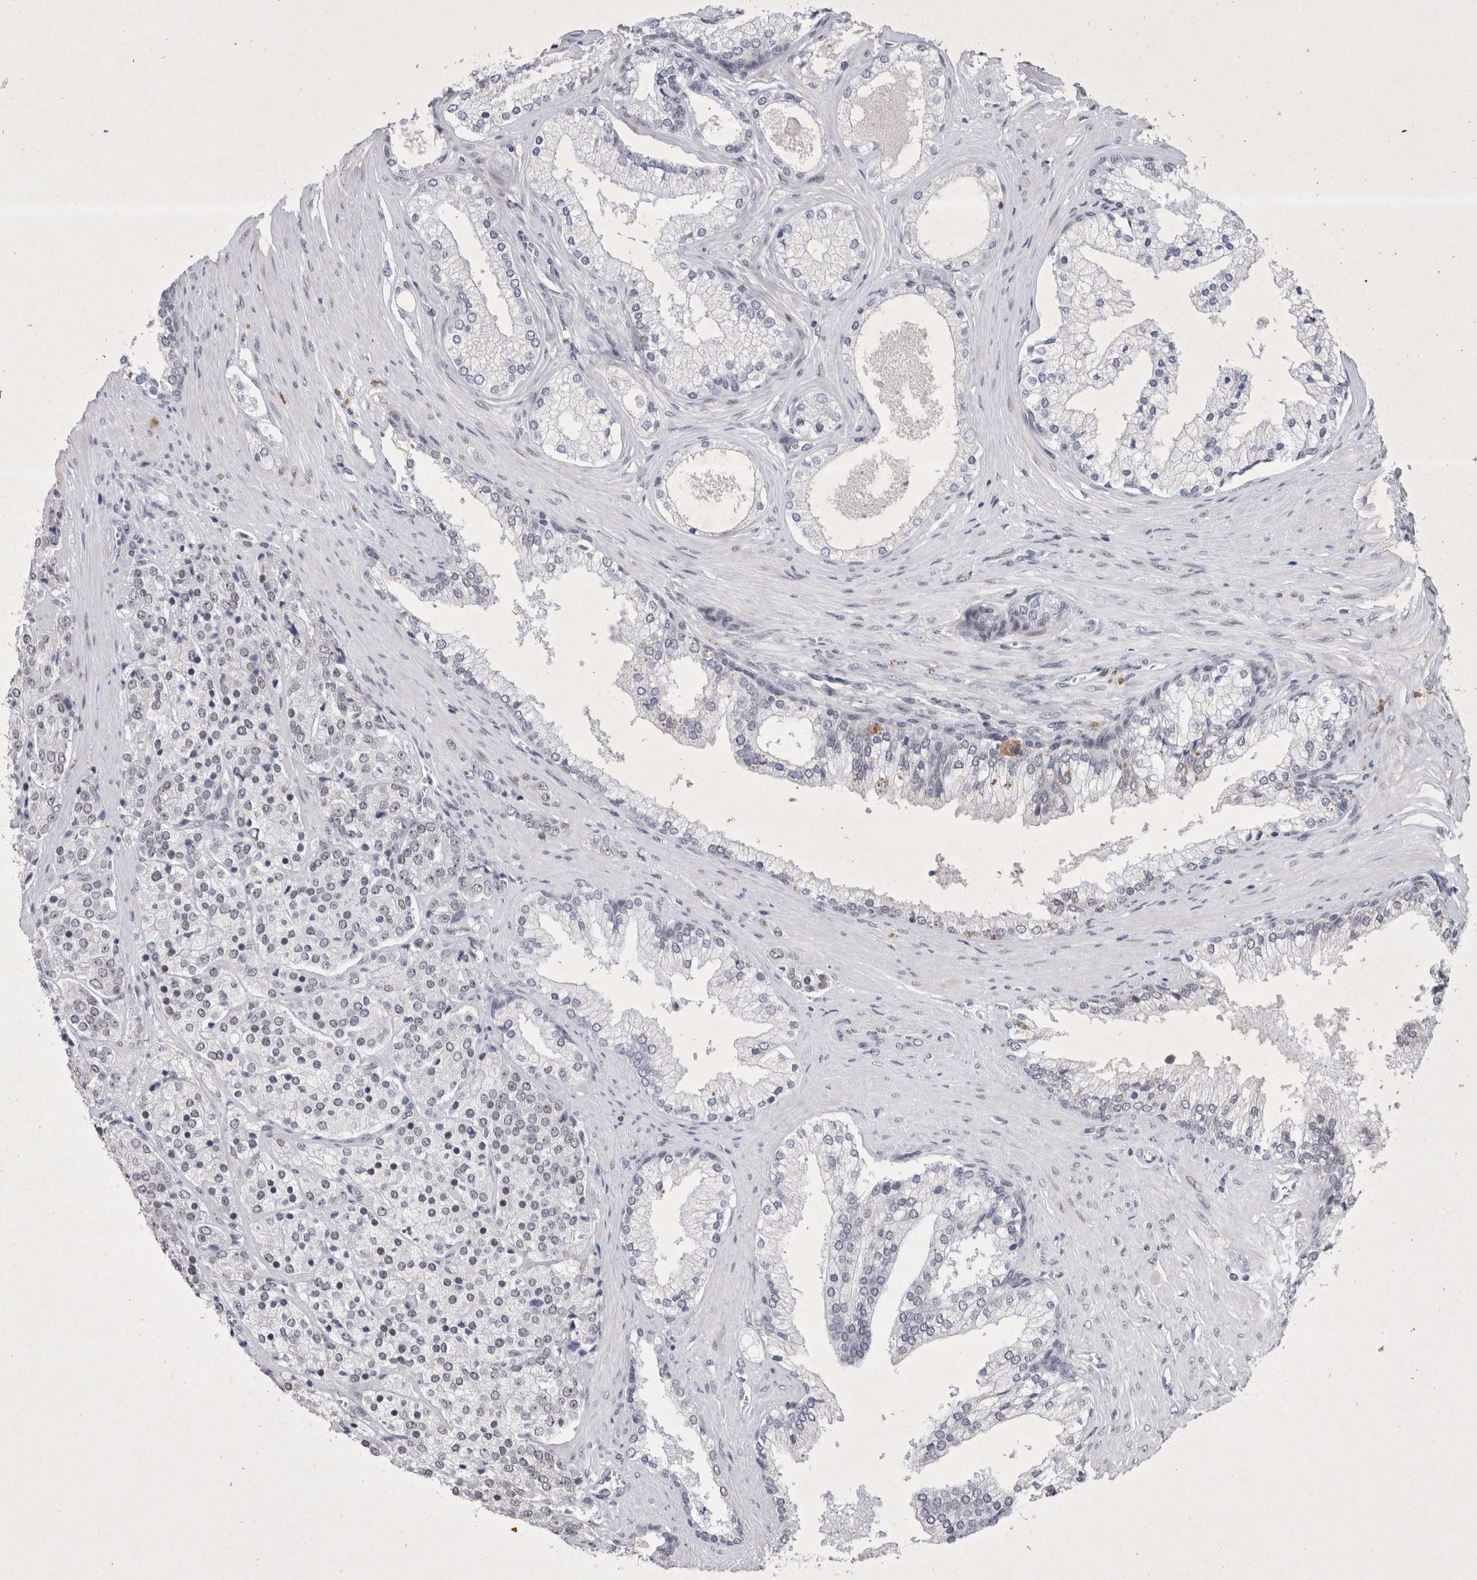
{"staining": {"intensity": "negative", "quantity": "none", "location": "none"}, "tissue": "prostate cancer", "cell_type": "Tumor cells", "image_type": "cancer", "snomed": [{"axis": "morphology", "description": "Adenocarcinoma, High grade"}, {"axis": "topography", "description": "Prostate"}], "caption": "An image of prostate cancer (adenocarcinoma (high-grade)) stained for a protein reveals no brown staining in tumor cells. Nuclei are stained in blue.", "gene": "RBM6", "patient": {"sex": "male", "age": 71}}